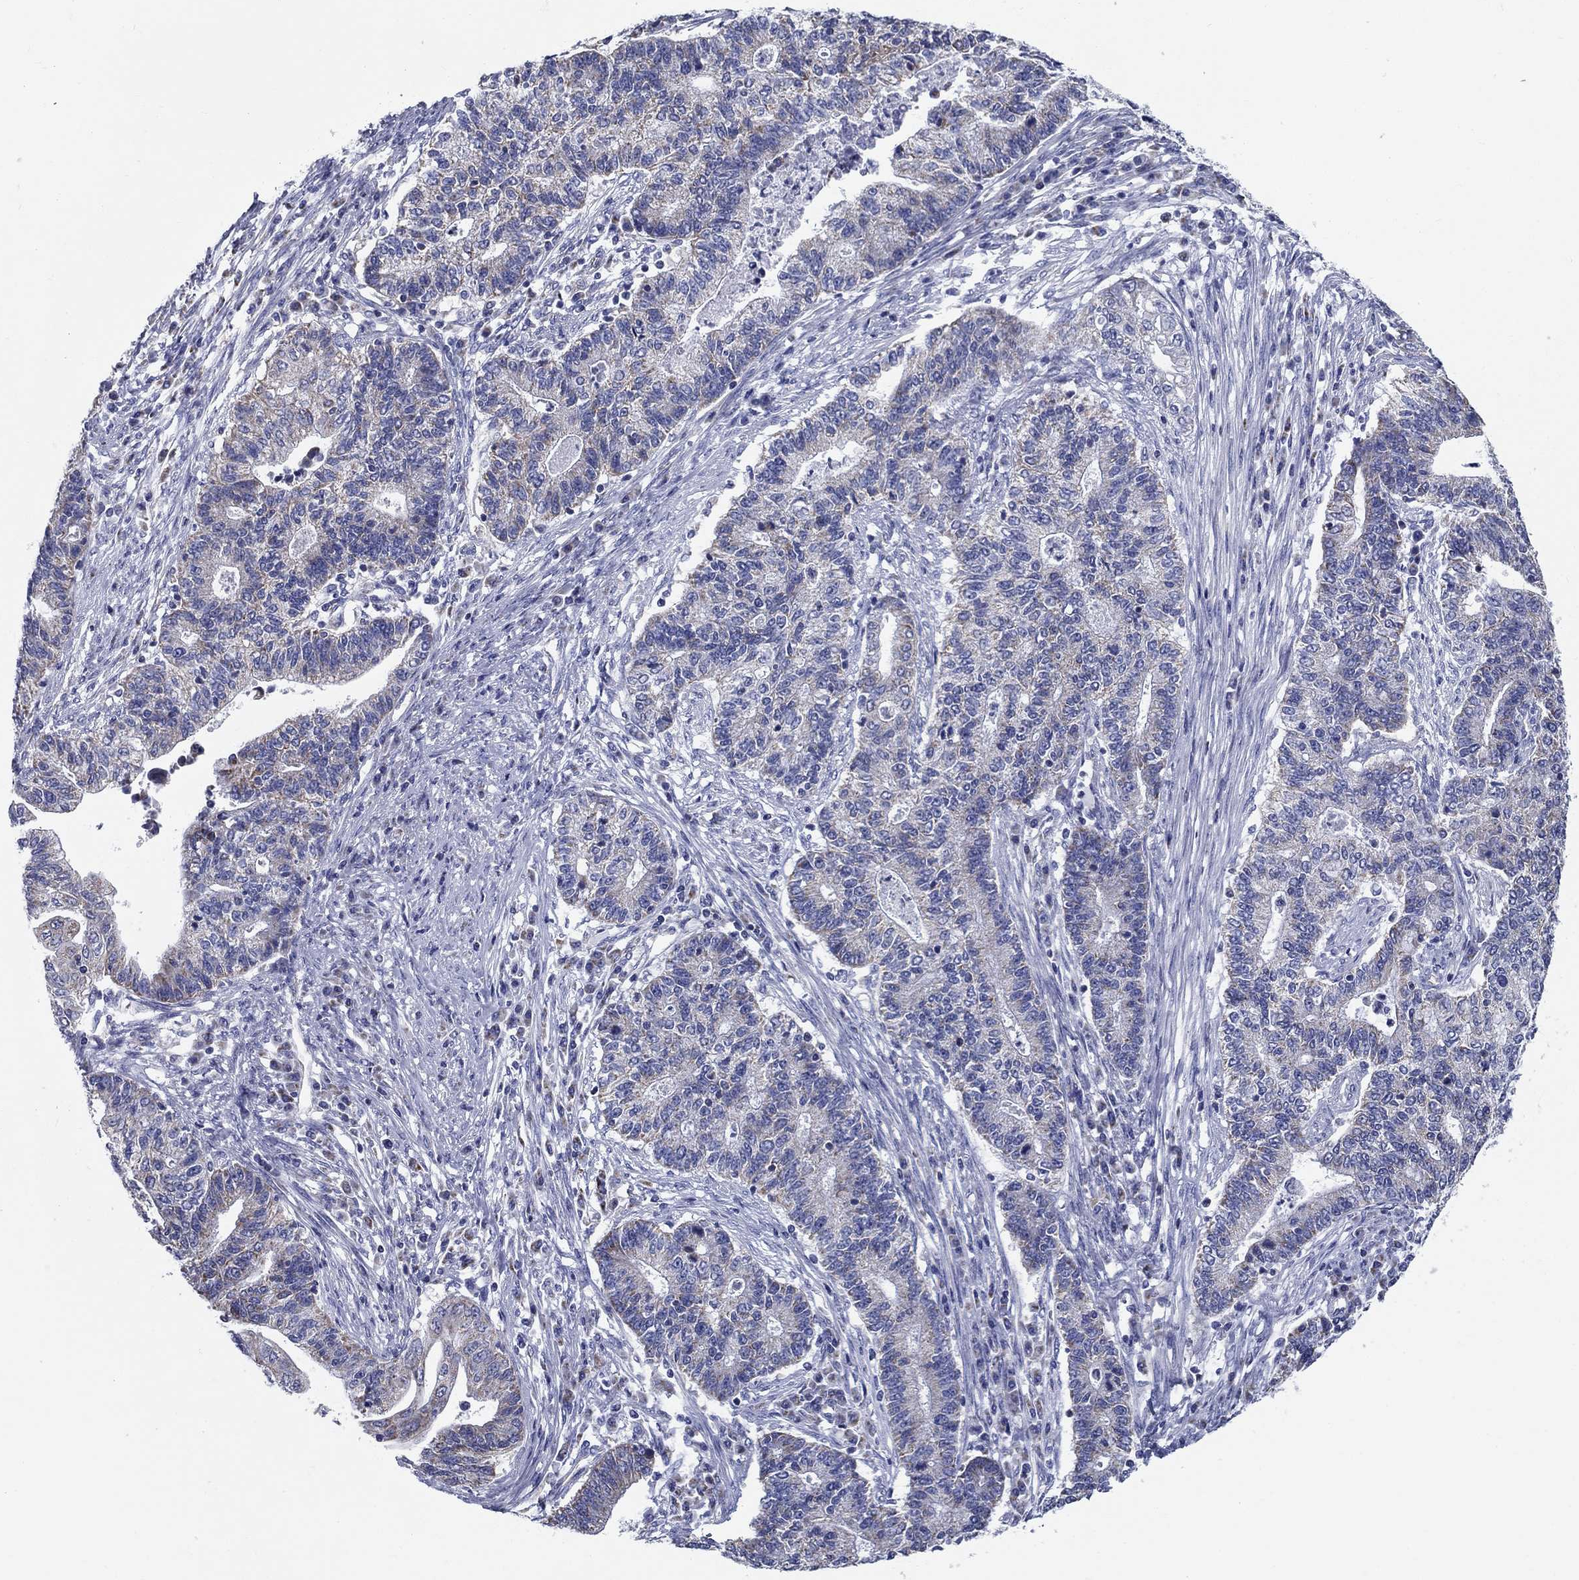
{"staining": {"intensity": "negative", "quantity": "none", "location": "none"}, "tissue": "endometrial cancer", "cell_type": "Tumor cells", "image_type": "cancer", "snomed": [{"axis": "morphology", "description": "Adenocarcinoma, NOS"}, {"axis": "topography", "description": "Uterus"}, {"axis": "topography", "description": "Endometrium"}], "caption": "The image displays no staining of tumor cells in endometrial cancer. Nuclei are stained in blue.", "gene": "UPB1", "patient": {"sex": "female", "age": 54}}